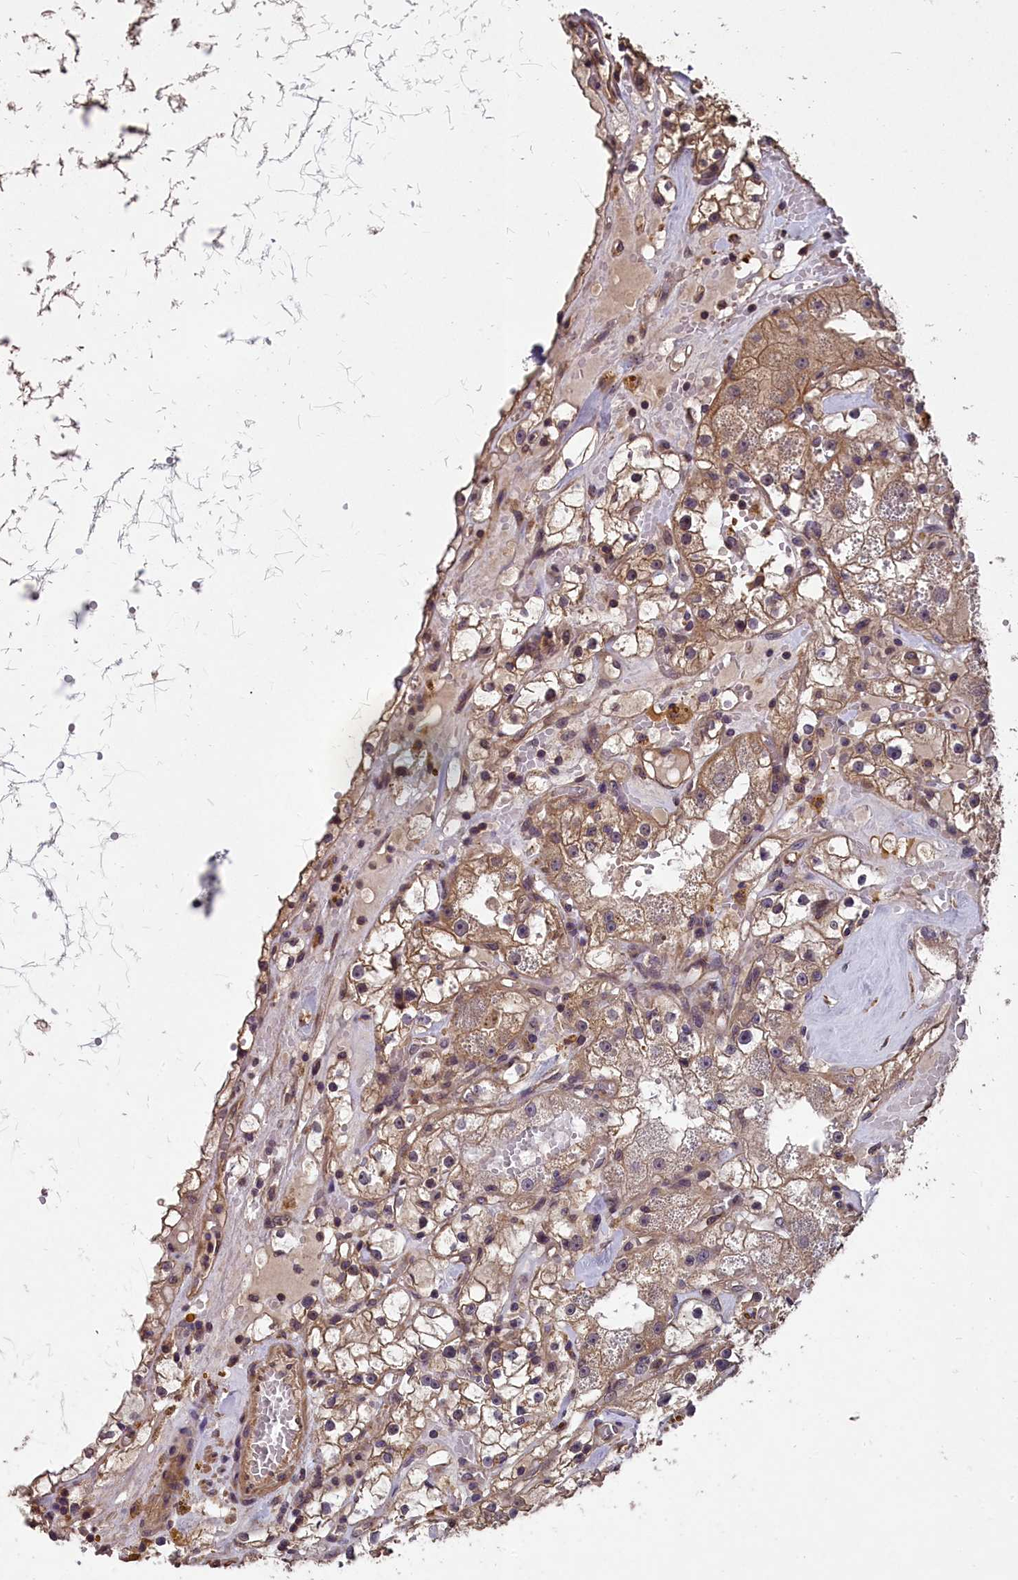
{"staining": {"intensity": "weak", "quantity": "25%-75%", "location": "cytoplasmic/membranous"}, "tissue": "renal cancer", "cell_type": "Tumor cells", "image_type": "cancer", "snomed": [{"axis": "morphology", "description": "Adenocarcinoma, NOS"}, {"axis": "topography", "description": "Kidney"}], "caption": "The image shows immunohistochemical staining of renal adenocarcinoma. There is weak cytoplasmic/membranous positivity is identified in about 25%-75% of tumor cells.", "gene": "CHD9", "patient": {"sex": "male", "age": 56}}